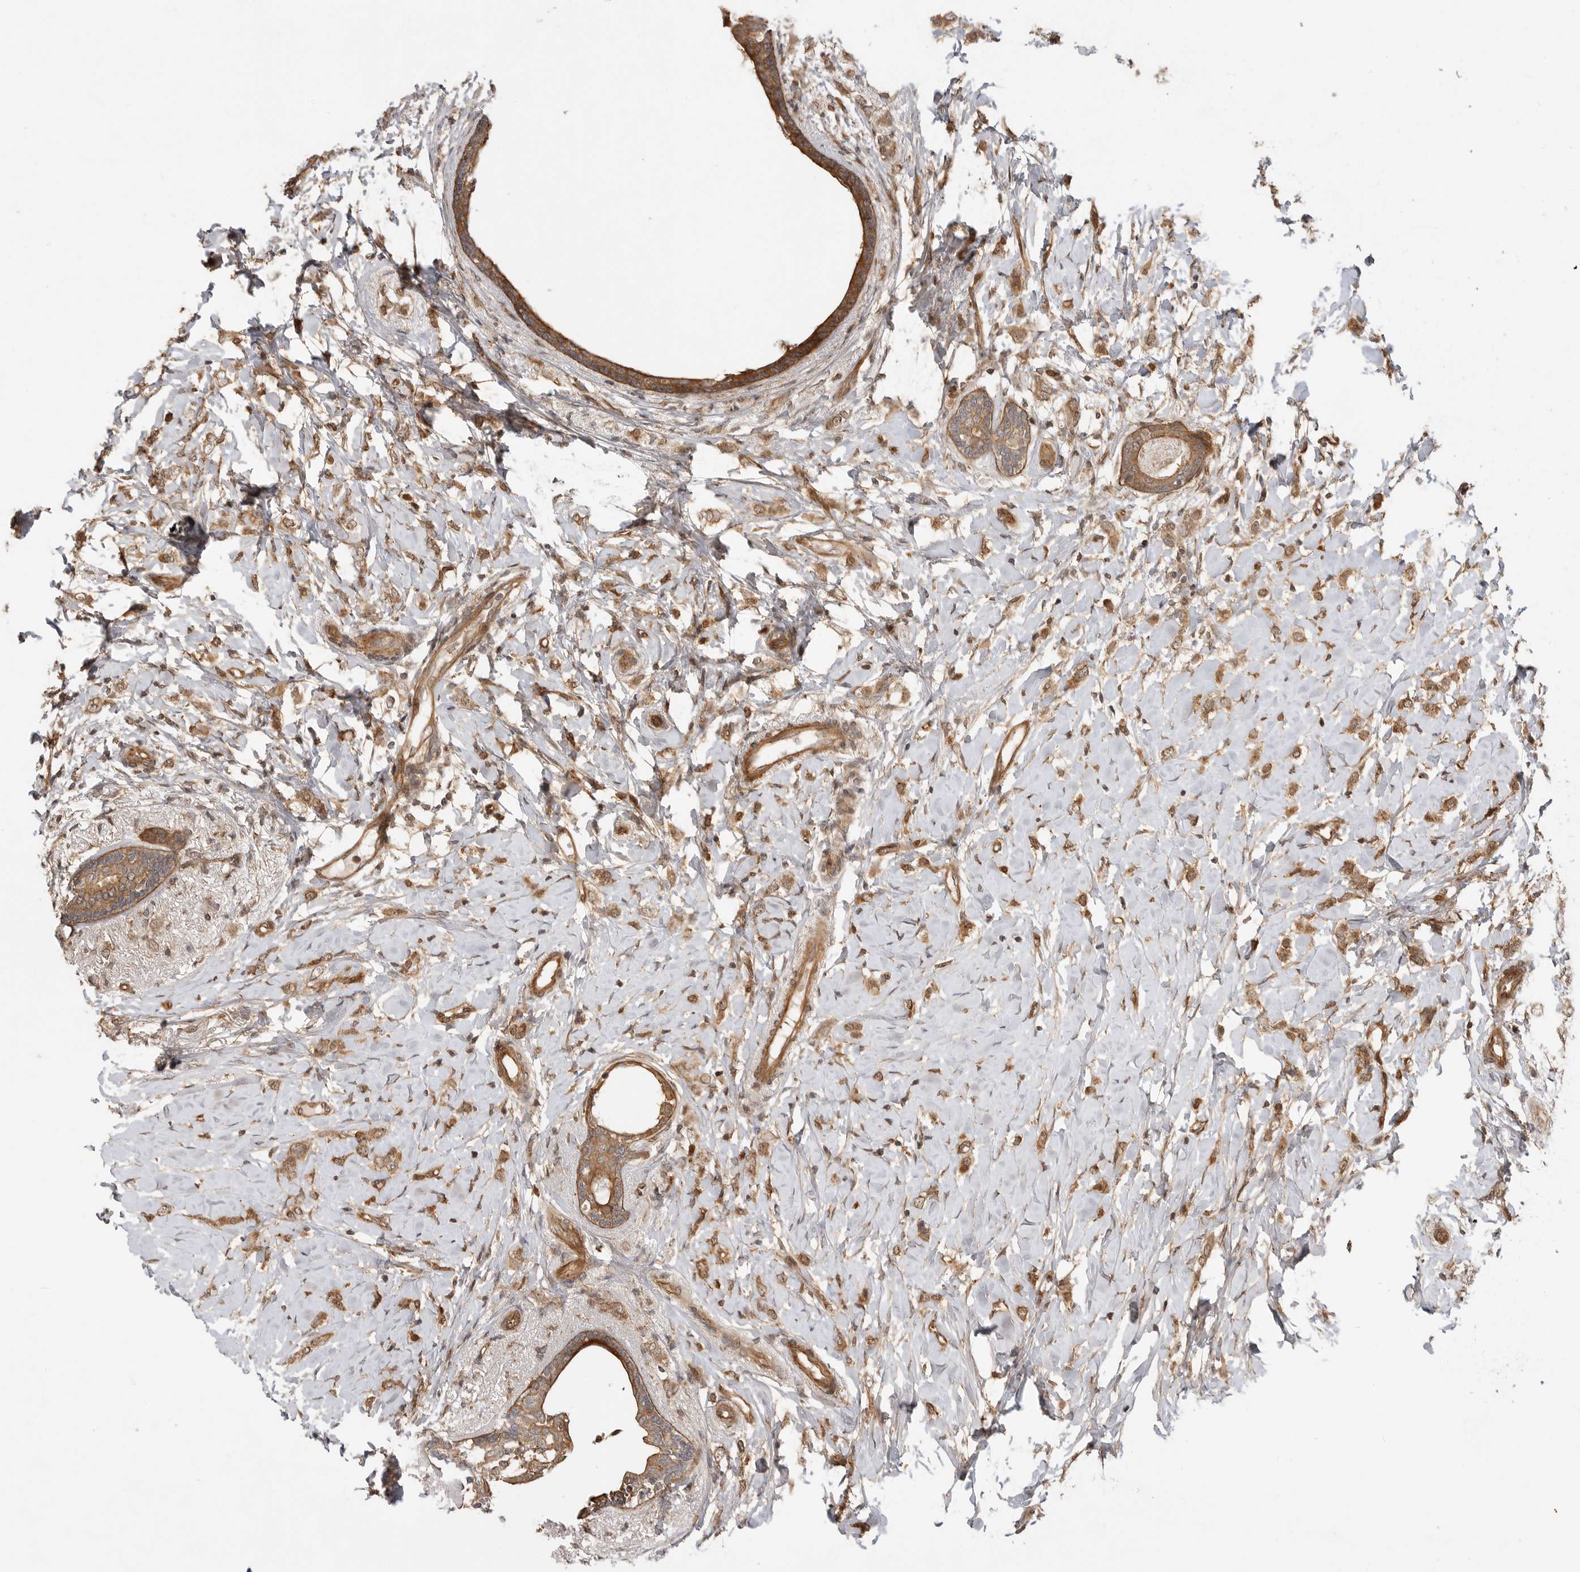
{"staining": {"intensity": "moderate", "quantity": ">75%", "location": "cytoplasmic/membranous"}, "tissue": "breast cancer", "cell_type": "Tumor cells", "image_type": "cancer", "snomed": [{"axis": "morphology", "description": "Normal tissue, NOS"}, {"axis": "morphology", "description": "Lobular carcinoma"}, {"axis": "topography", "description": "Breast"}], "caption": "DAB (3,3'-diaminobenzidine) immunohistochemical staining of human breast cancer (lobular carcinoma) exhibits moderate cytoplasmic/membranous protein expression in approximately >75% of tumor cells.", "gene": "ADPRS", "patient": {"sex": "female", "age": 47}}